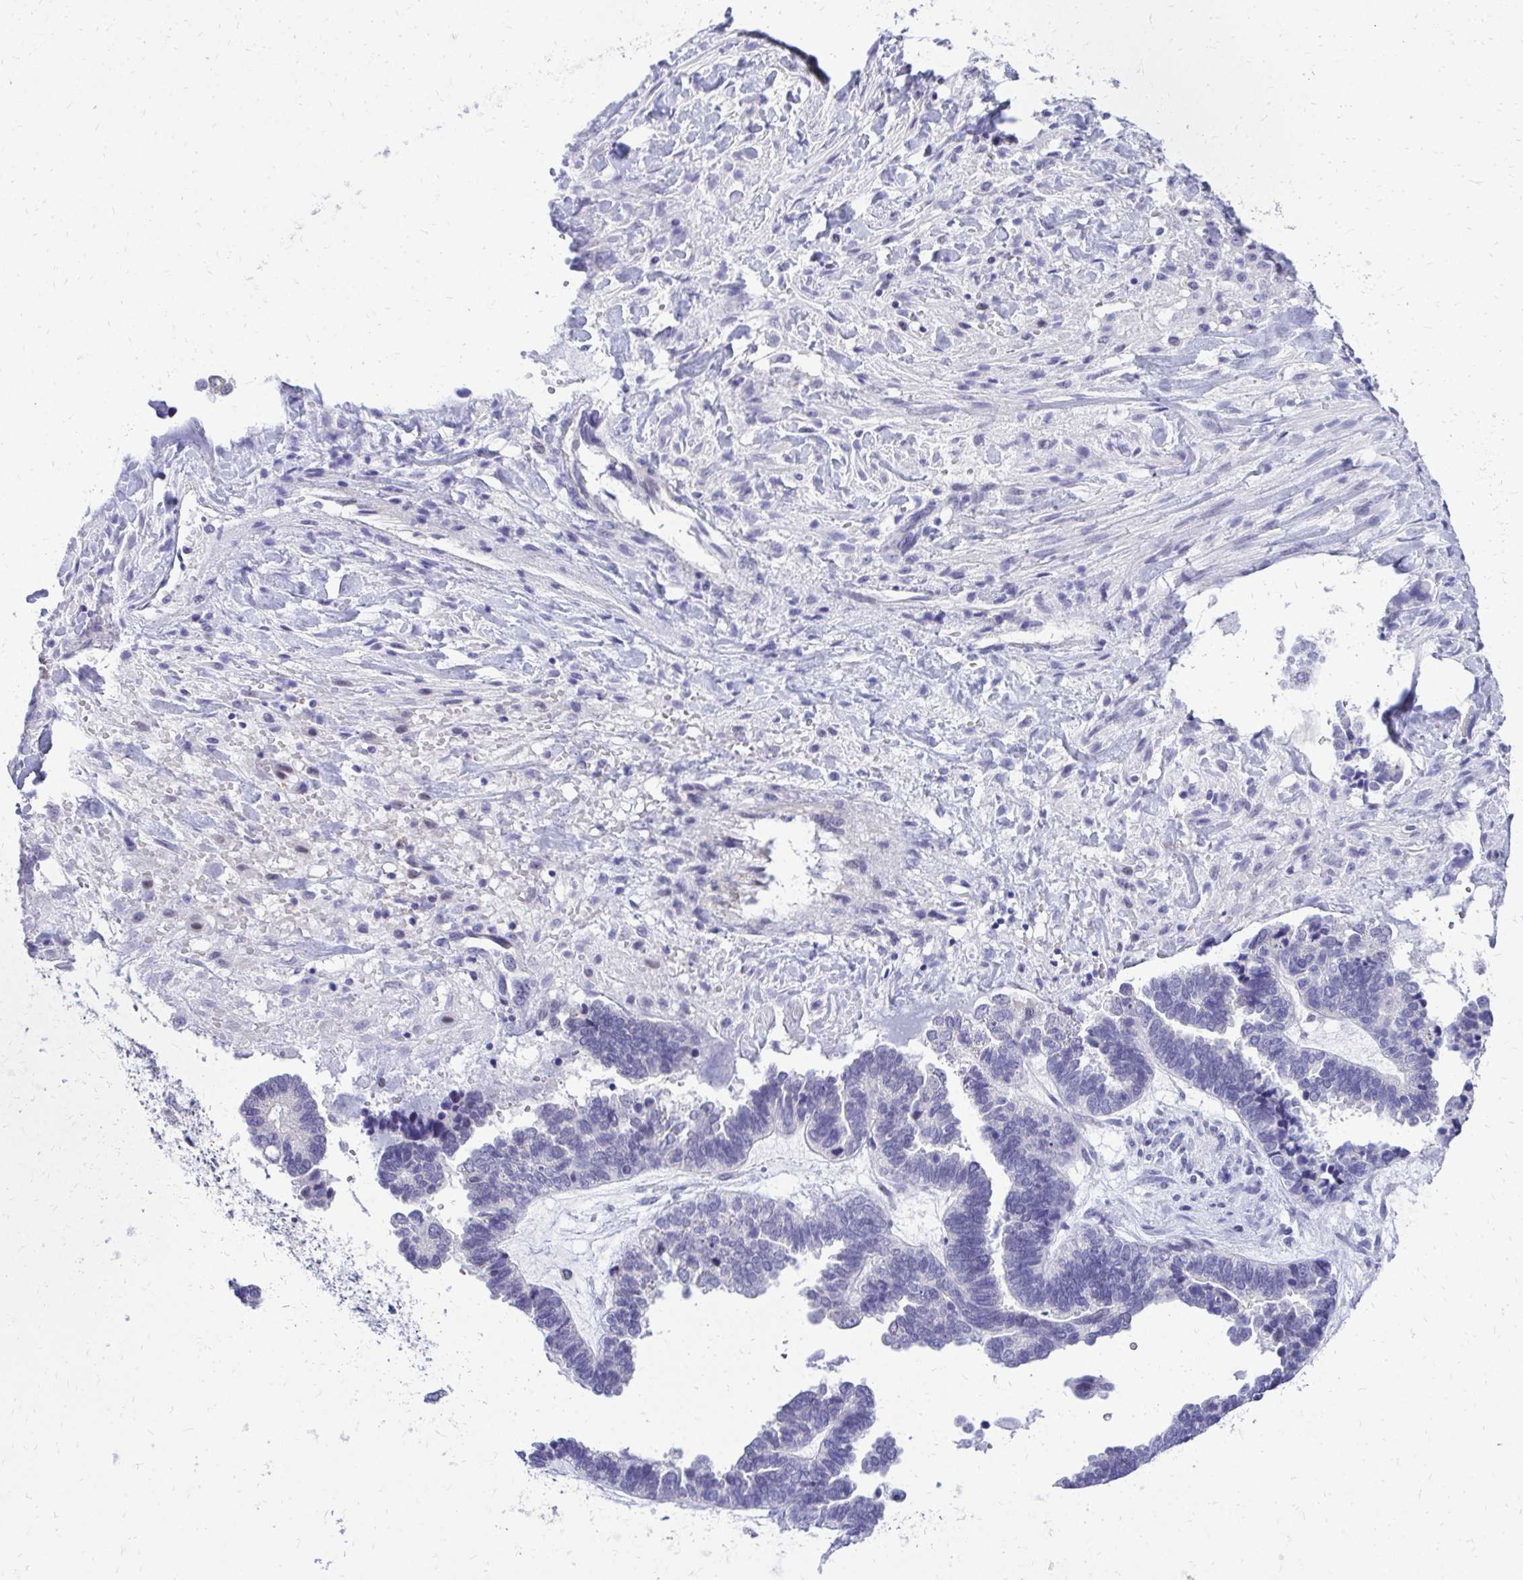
{"staining": {"intensity": "negative", "quantity": "none", "location": "none"}, "tissue": "ovarian cancer", "cell_type": "Tumor cells", "image_type": "cancer", "snomed": [{"axis": "morphology", "description": "Cystadenocarcinoma, serous, NOS"}, {"axis": "topography", "description": "Ovary"}], "caption": "Immunohistochemistry (IHC) micrograph of neoplastic tissue: human ovarian cancer (serous cystadenocarcinoma) stained with DAB shows no significant protein expression in tumor cells. (Brightfield microscopy of DAB (3,3'-diaminobenzidine) IHC at high magnification).", "gene": "ZSWIM9", "patient": {"sex": "female", "age": 51}}